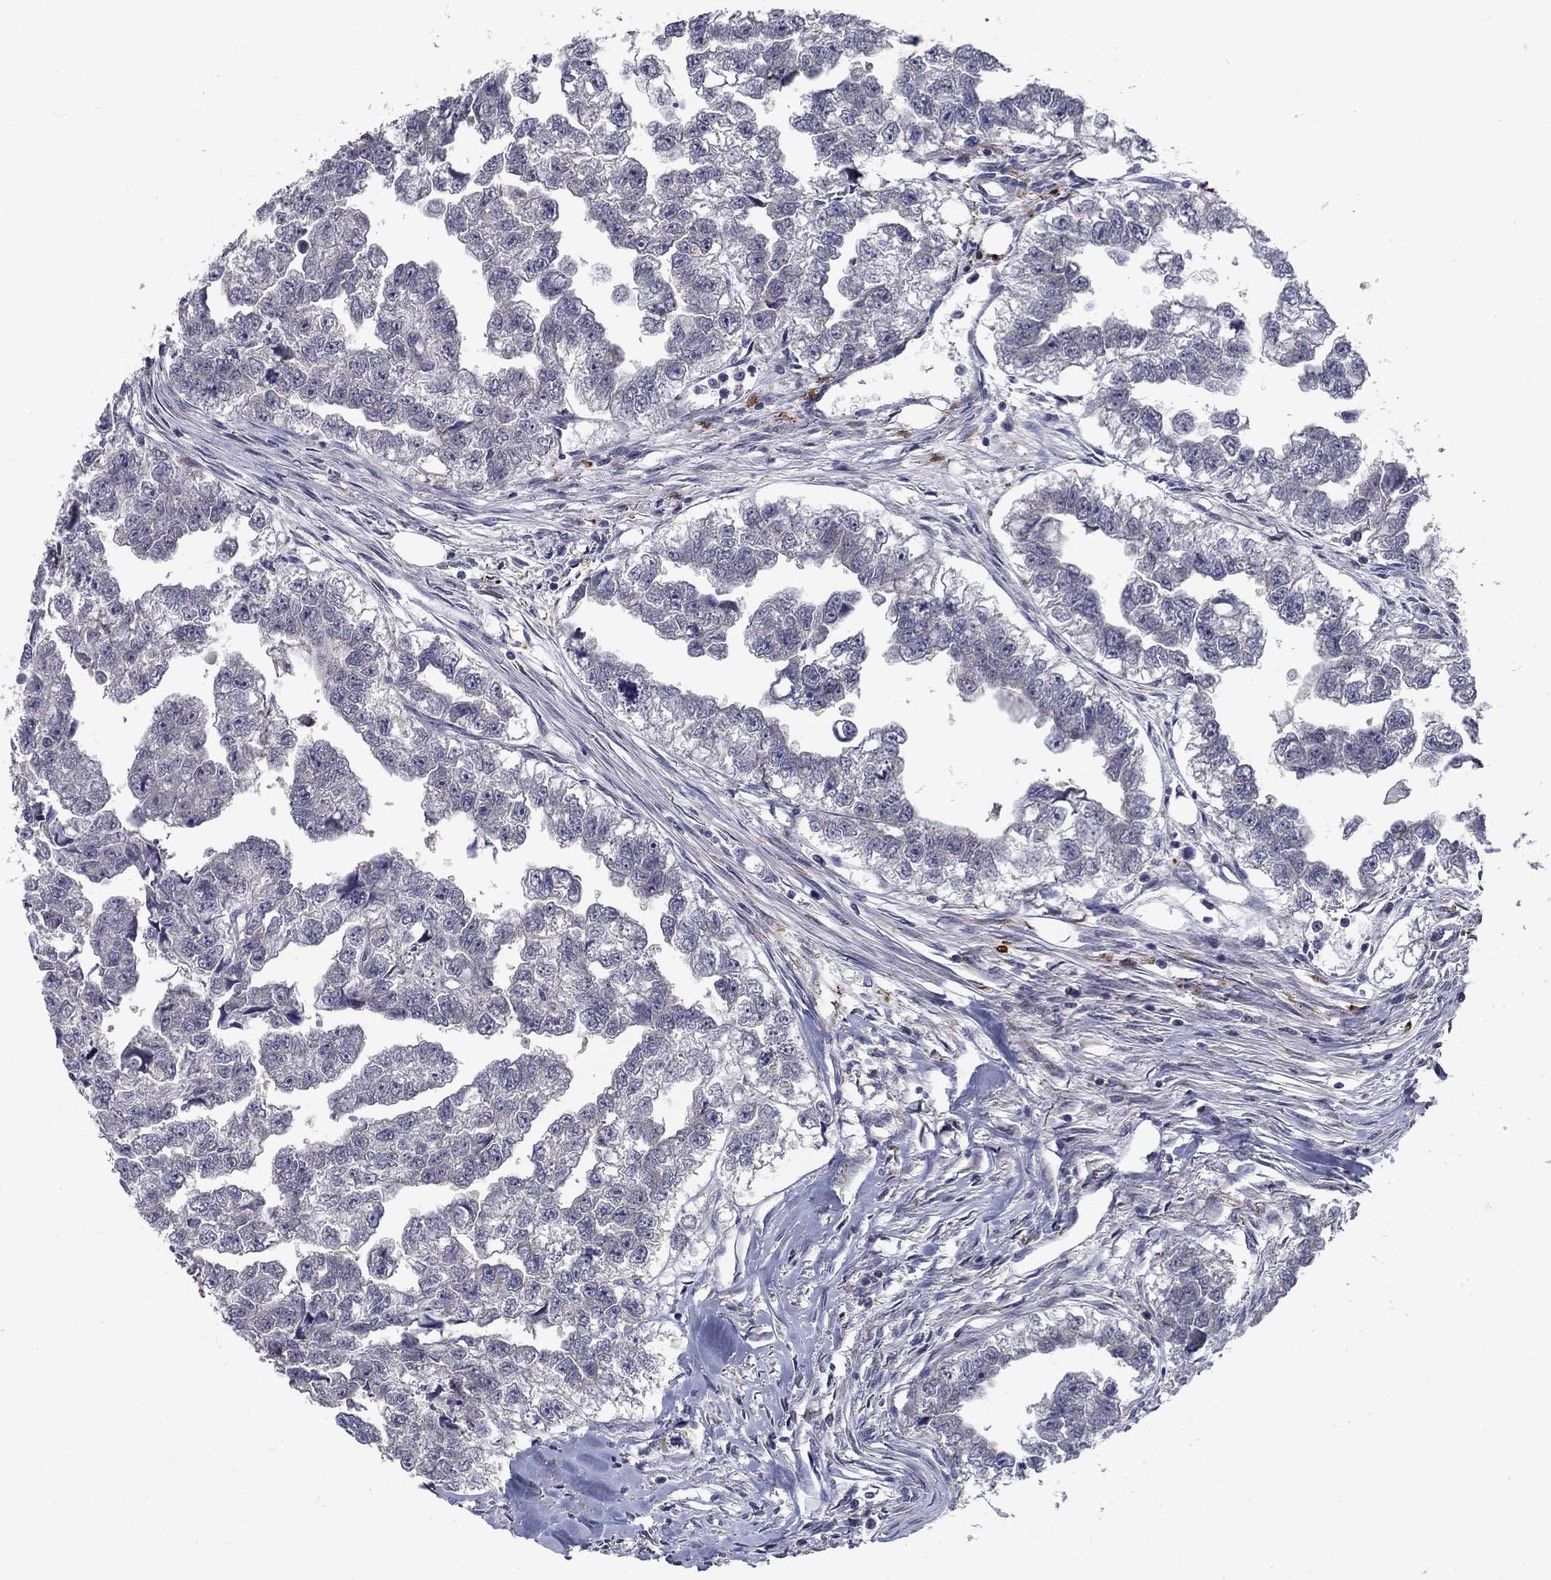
{"staining": {"intensity": "negative", "quantity": "none", "location": "none"}, "tissue": "testis cancer", "cell_type": "Tumor cells", "image_type": "cancer", "snomed": [{"axis": "morphology", "description": "Carcinoma, Embryonal, NOS"}, {"axis": "morphology", "description": "Teratoma, malignant, NOS"}, {"axis": "topography", "description": "Testis"}], "caption": "This is an immunohistochemistry photomicrograph of testis cancer (embryonal carcinoma). There is no staining in tumor cells.", "gene": "FAM3B", "patient": {"sex": "male", "age": 44}}